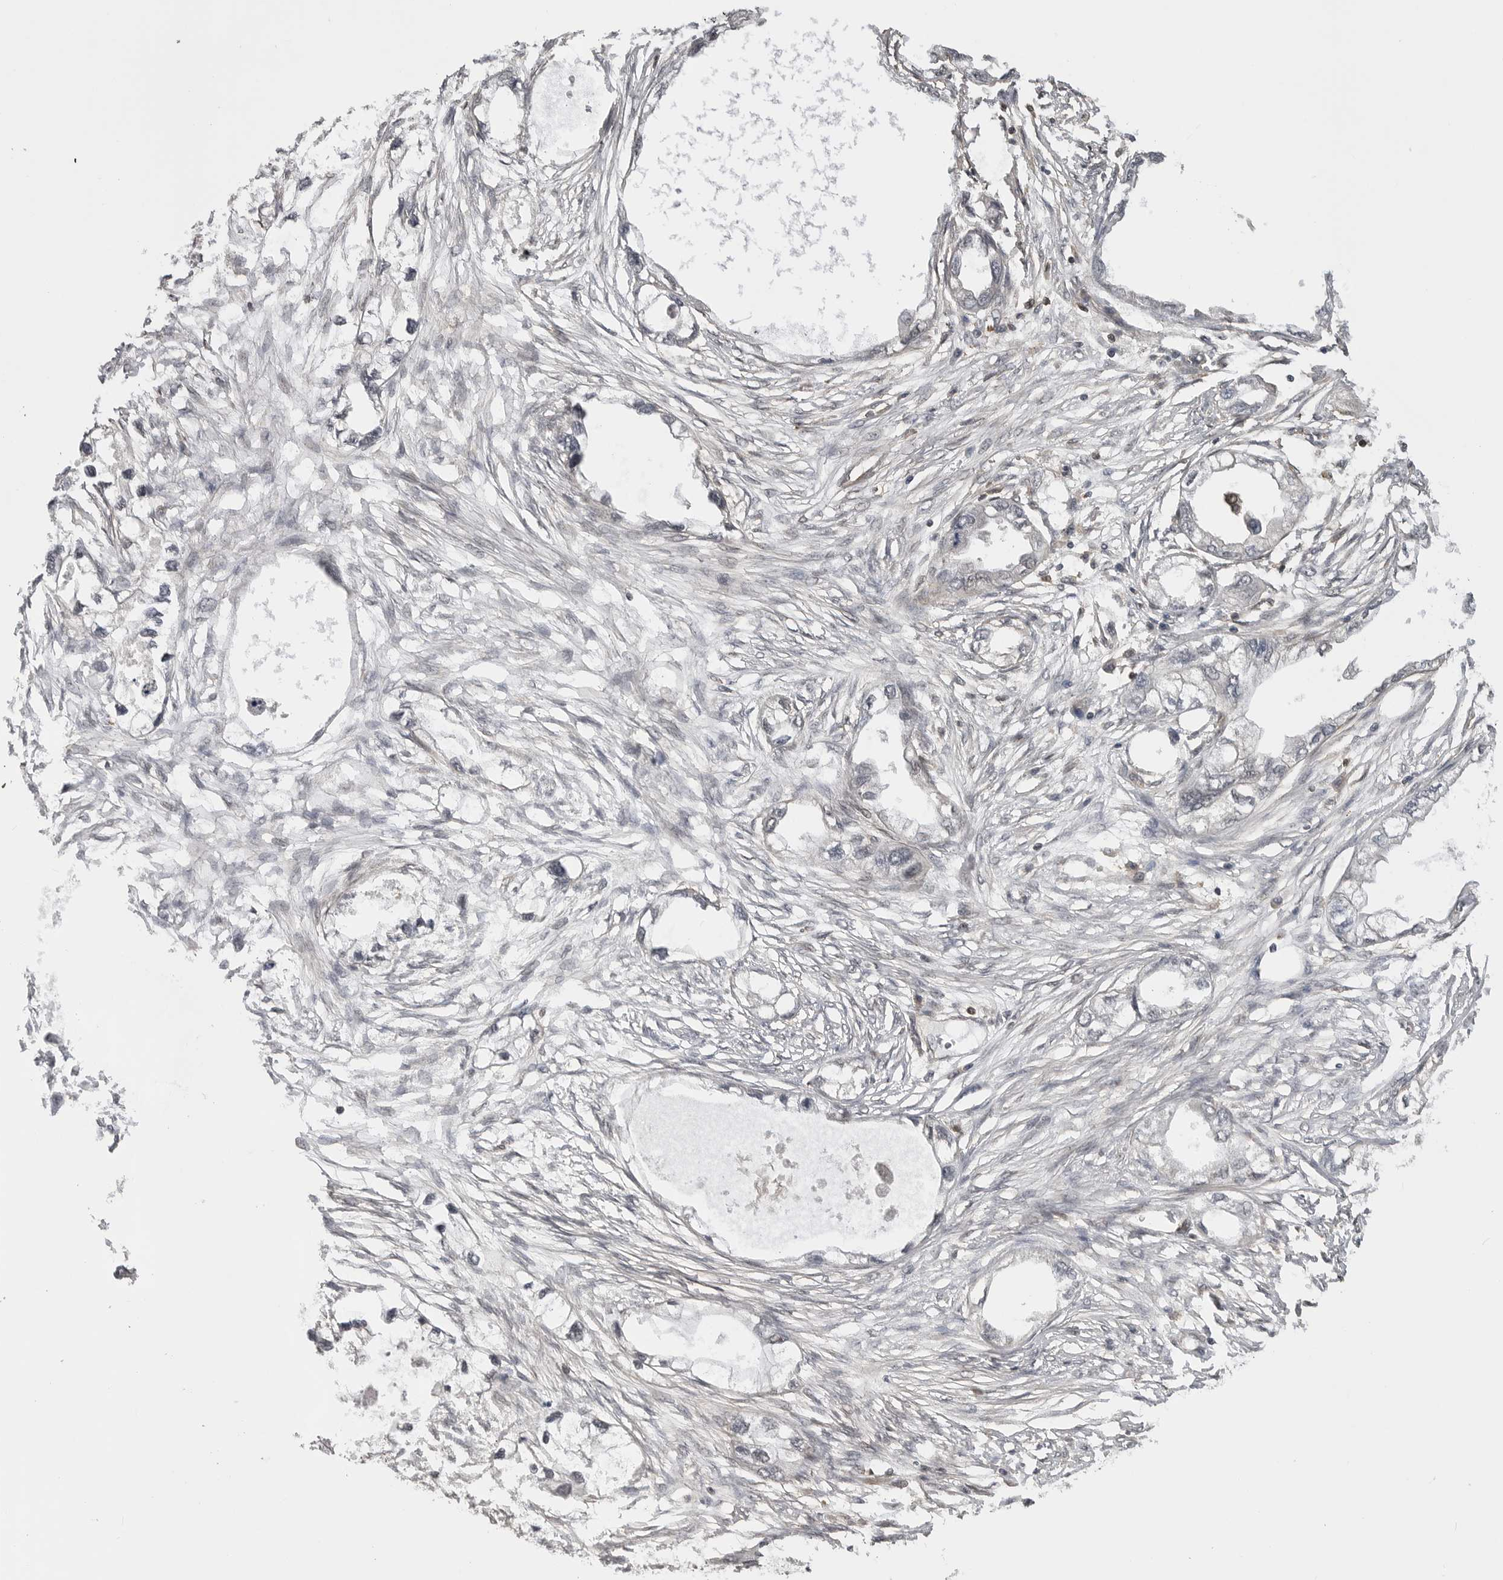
{"staining": {"intensity": "negative", "quantity": "none", "location": "none"}, "tissue": "endometrial cancer", "cell_type": "Tumor cells", "image_type": "cancer", "snomed": [{"axis": "morphology", "description": "Adenocarcinoma, NOS"}, {"axis": "morphology", "description": "Adenocarcinoma, metastatic, NOS"}, {"axis": "topography", "description": "Adipose tissue"}, {"axis": "topography", "description": "Endometrium"}], "caption": "Adenocarcinoma (endometrial) stained for a protein using immunohistochemistry (IHC) exhibits no staining tumor cells.", "gene": "TRIM56", "patient": {"sex": "female", "age": 67}}